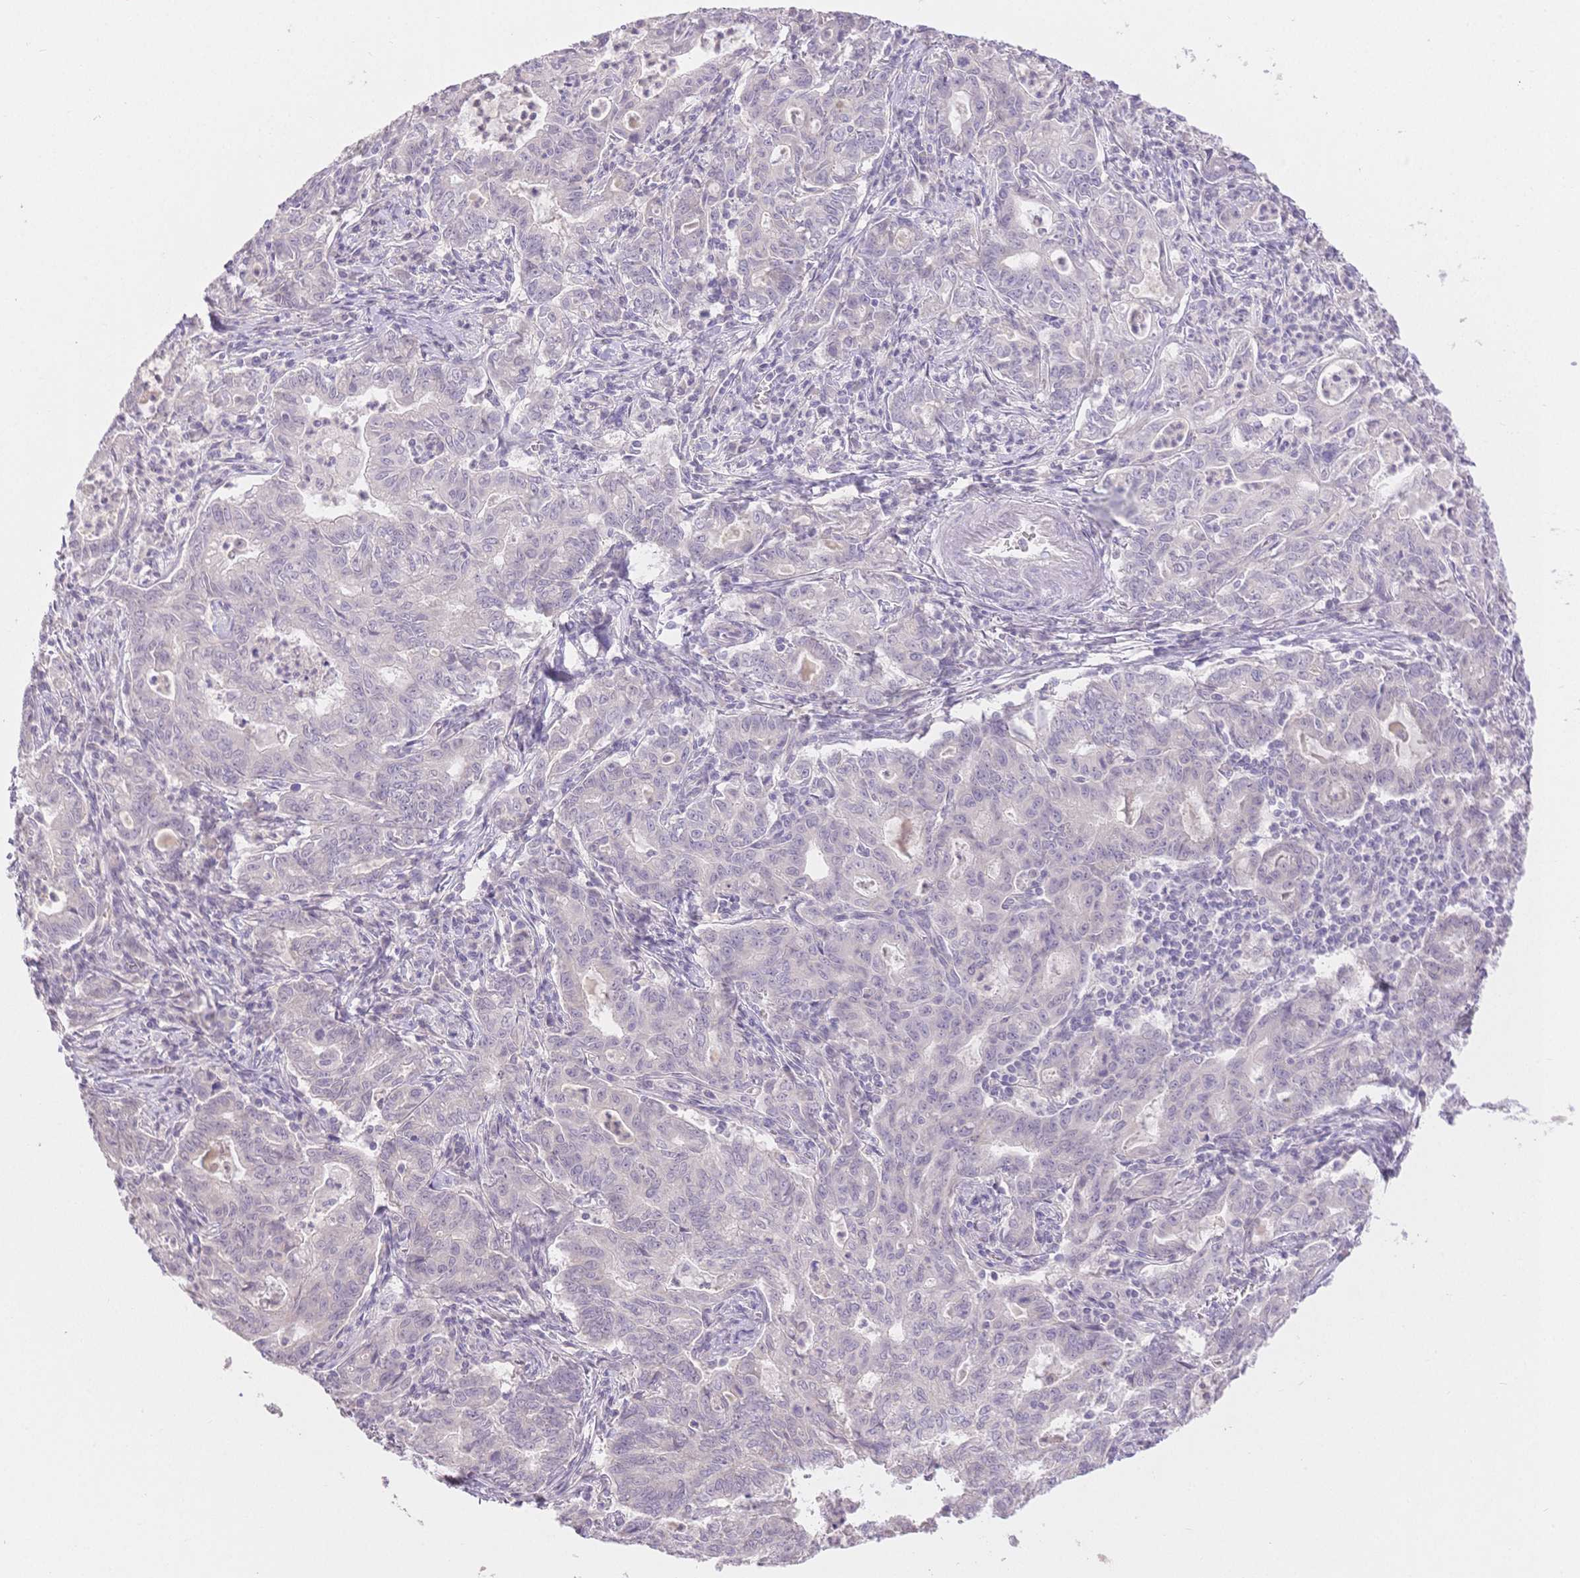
{"staining": {"intensity": "negative", "quantity": "none", "location": "none"}, "tissue": "stomach cancer", "cell_type": "Tumor cells", "image_type": "cancer", "snomed": [{"axis": "morphology", "description": "Adenocarcinoma, NOS"}, {"axis": "topography", "description": "Stomach, upper"}], "caption": "DAB immunohistochemical staining of adenocarcinoma (stomach) exhibits no significant positivity in tumor cells.", "gene": "SUV39H2", "patient": {"sex": "female", "age": 79}}